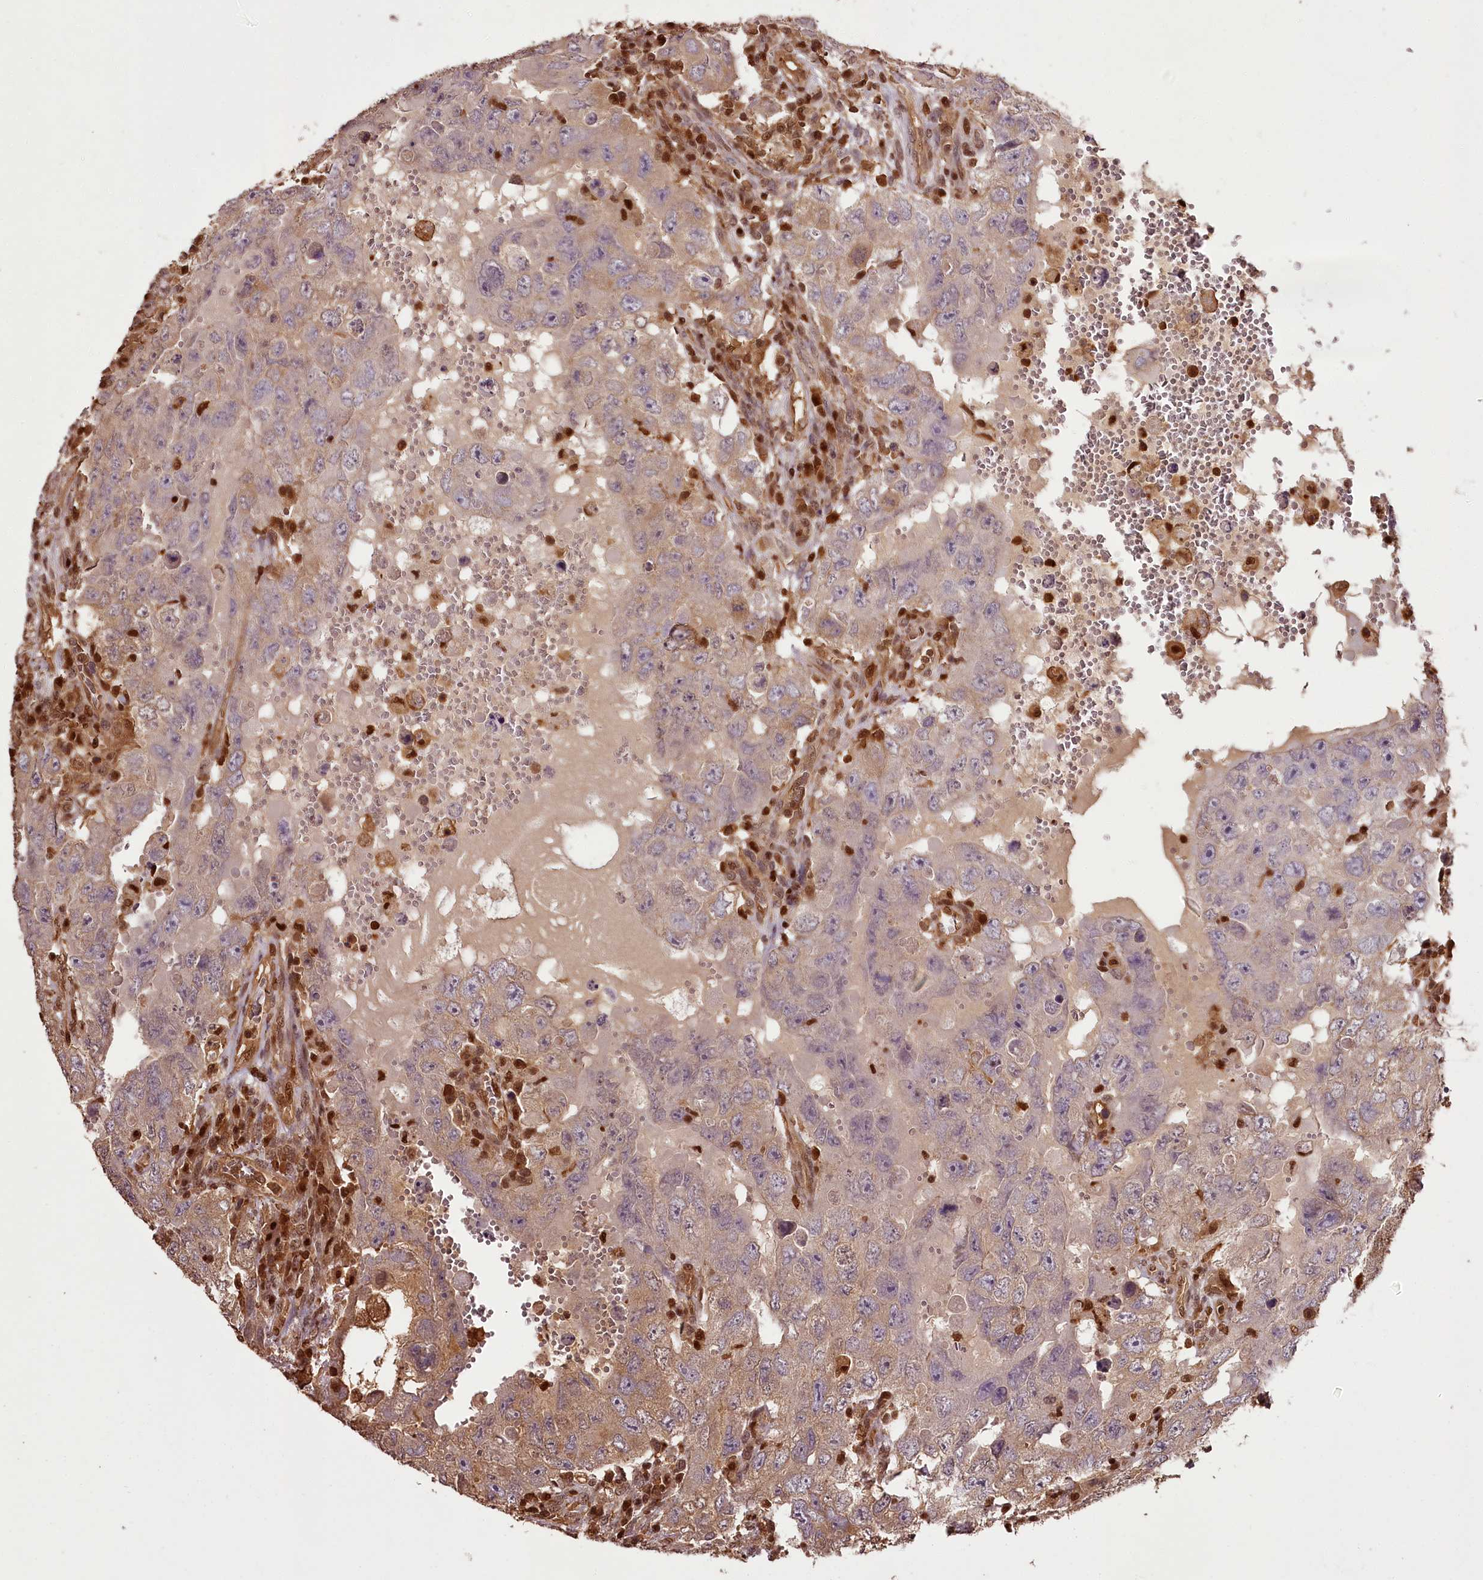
{"staining": {"intensity": "weak", "quantity": "25%-75%", "location": "cytoplasmic/membranous"}, "tissue": "testis cancer", "cell_type": "Tumor cells", "image_type": "cancer", "snomed": [{"axis": "morphology", "description": "Carcinoma, Embryonal, NOS"}, {"axis": "topography", "description": "Testis"}], "caption": "Immunohistochemical staining of testis embryonal carcinoma displays low levels of weak cytoplasmic/membranous protein staining in about 25%-75% of tumor cells.", "gene": "NPRL2", "patient": {"sex": "male", "age": 26}}